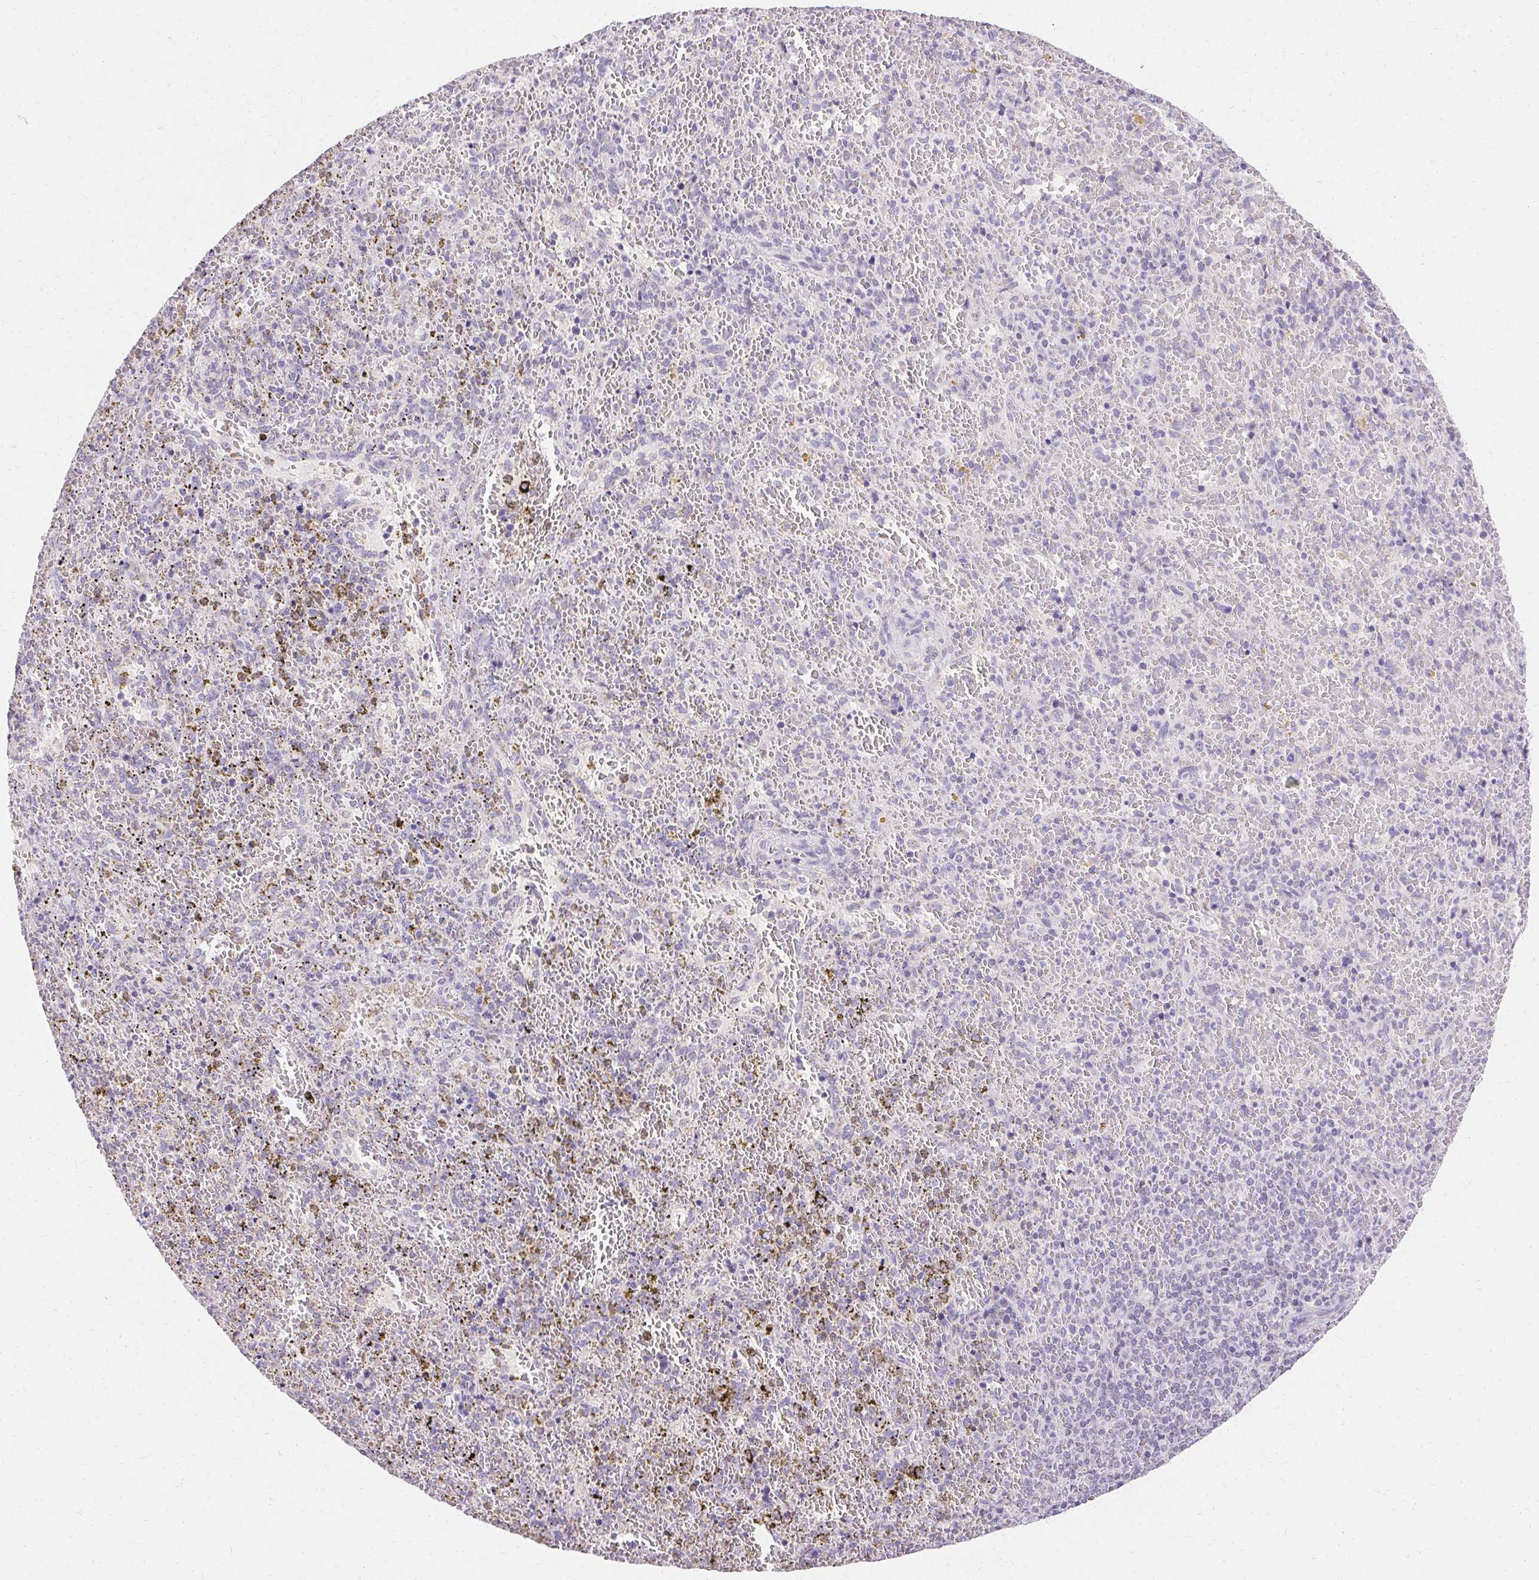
{"staining": {"intensity": "negative", "quantity": "none", "location": "none"}, "tissue": "spleen", "cell_type": "Cells in red pulp", "image_type": "normal", "snomed": [{"axis": "morphology", "description": "Normal tissue, NOS"}, {"axis": "topography", "description": "Spleen"}], "caption": "This is an immunohistochemistry micrograph of normal spleen. There is no positivity in cells in red pulp.", "gene": "ASGR2", "patient": {"sex": "female", "age": 50}}